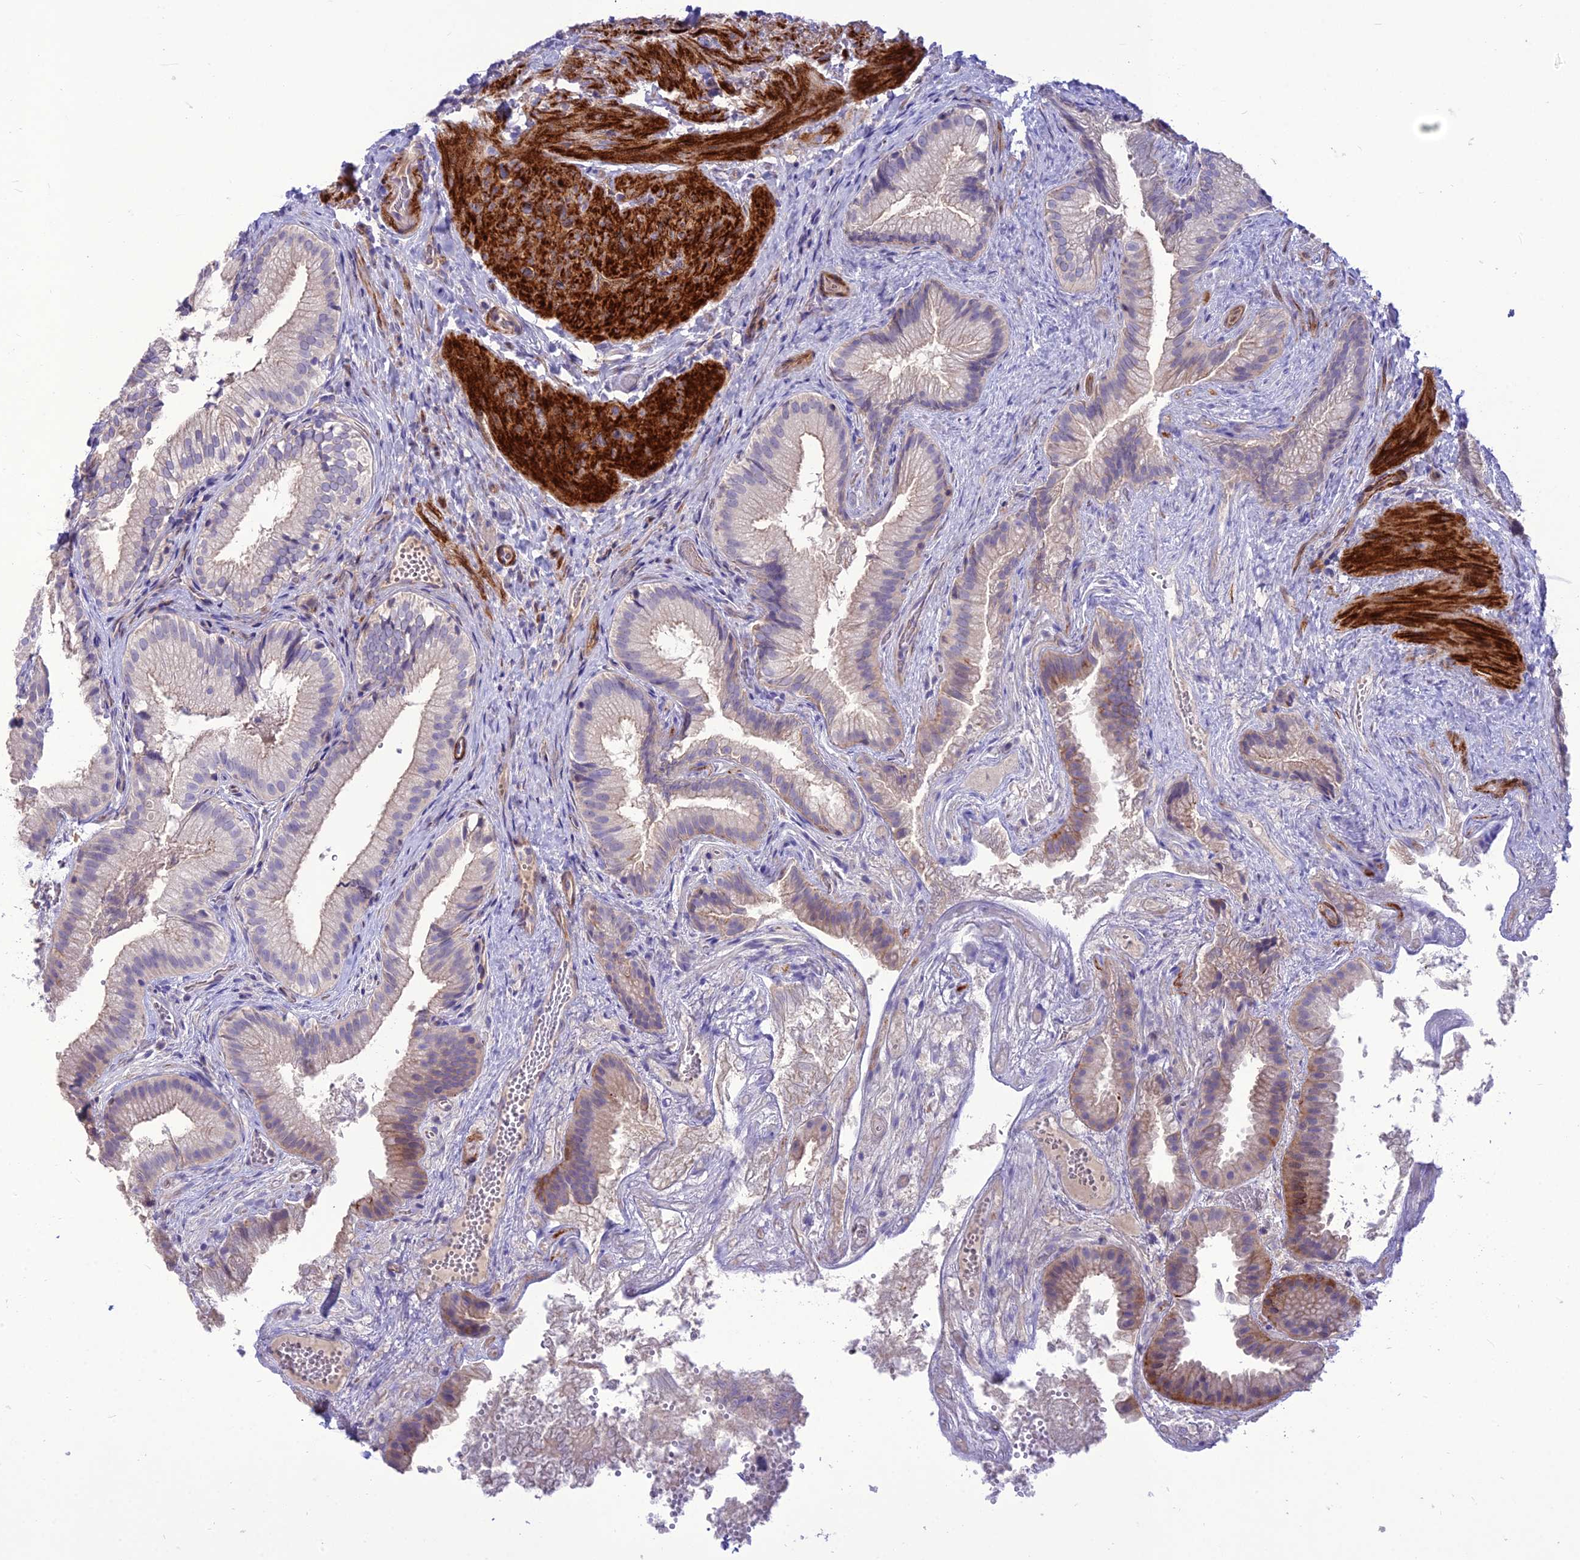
{"staining": {"intensity": "moderate", "quantity": "<25%", "location": "cytoplasmic/membranous"}, "tissue": "gallbladder", "cell_type": "Glandular cells", "image_type": "normal", "snomed": [{"axis": "morphology", "description": "Normal tissue, NOS"}, {"axis": "topography", "description": "Gallbladder"}], "caption": "A brown stain highlights moderate cytoplasmic/membranous expression of a protein in glandular cells of benign gallbladder.", "gene": "TEKT3", "patient": {"sex": "female", "age": 30}}